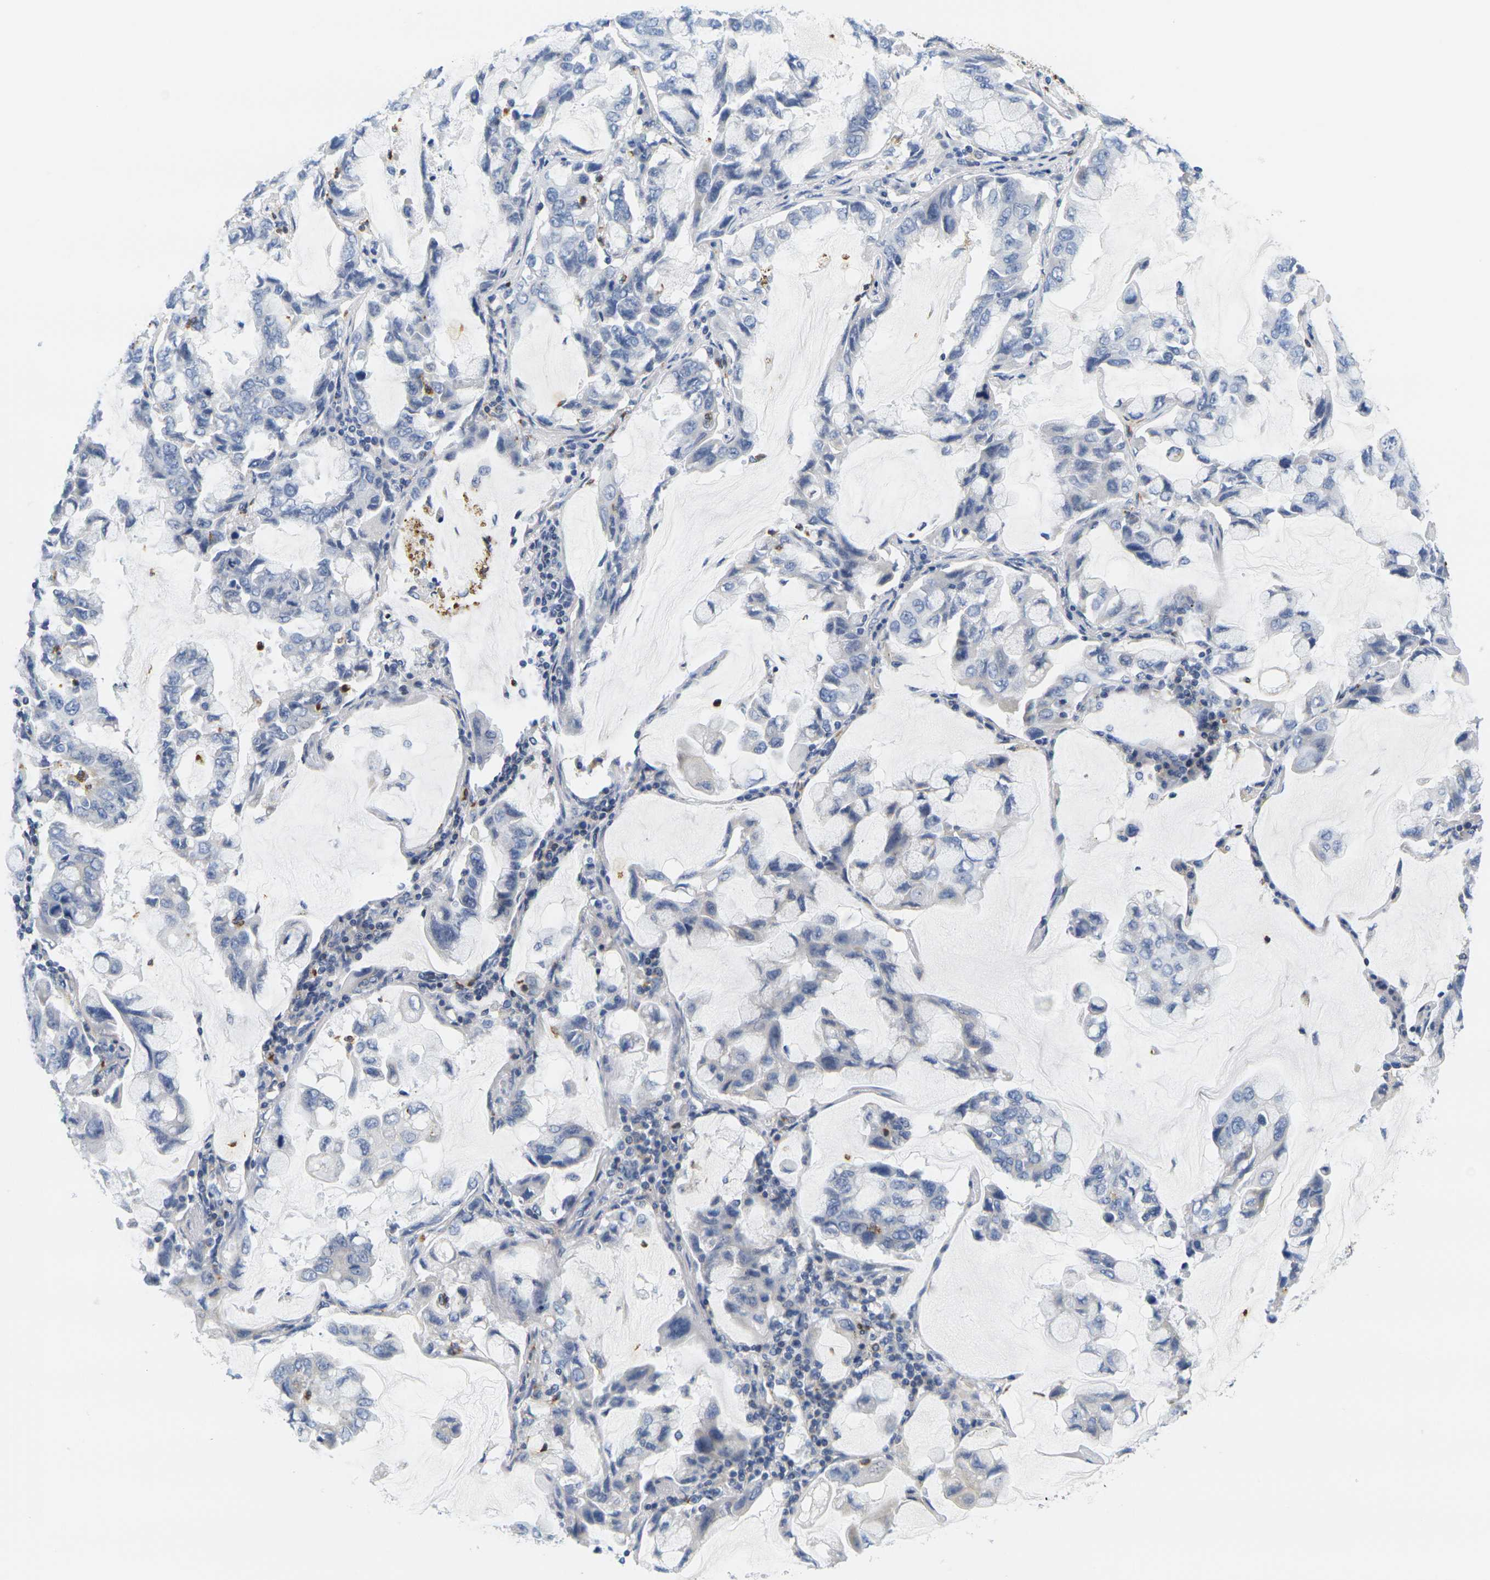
{"staining": {"intensity": "negative", "quantity": "none", "location": "none"}, "tissue": "lung cancer", "cell_type": "Tumor cells", "image_type": "cancer", "snomed": [{"axis": "morphology", "description": "Adenocarcinoma, NOS"}, {"axis": "topography", "description": "Lung"}], "caption": "A photomicrograph of lung cancer (adenocarcinoma) stained for a protein exhibits no brown staining in tumor cells.", "gene": "KLK5", "patient": {"sex": "male", "age": 64}}